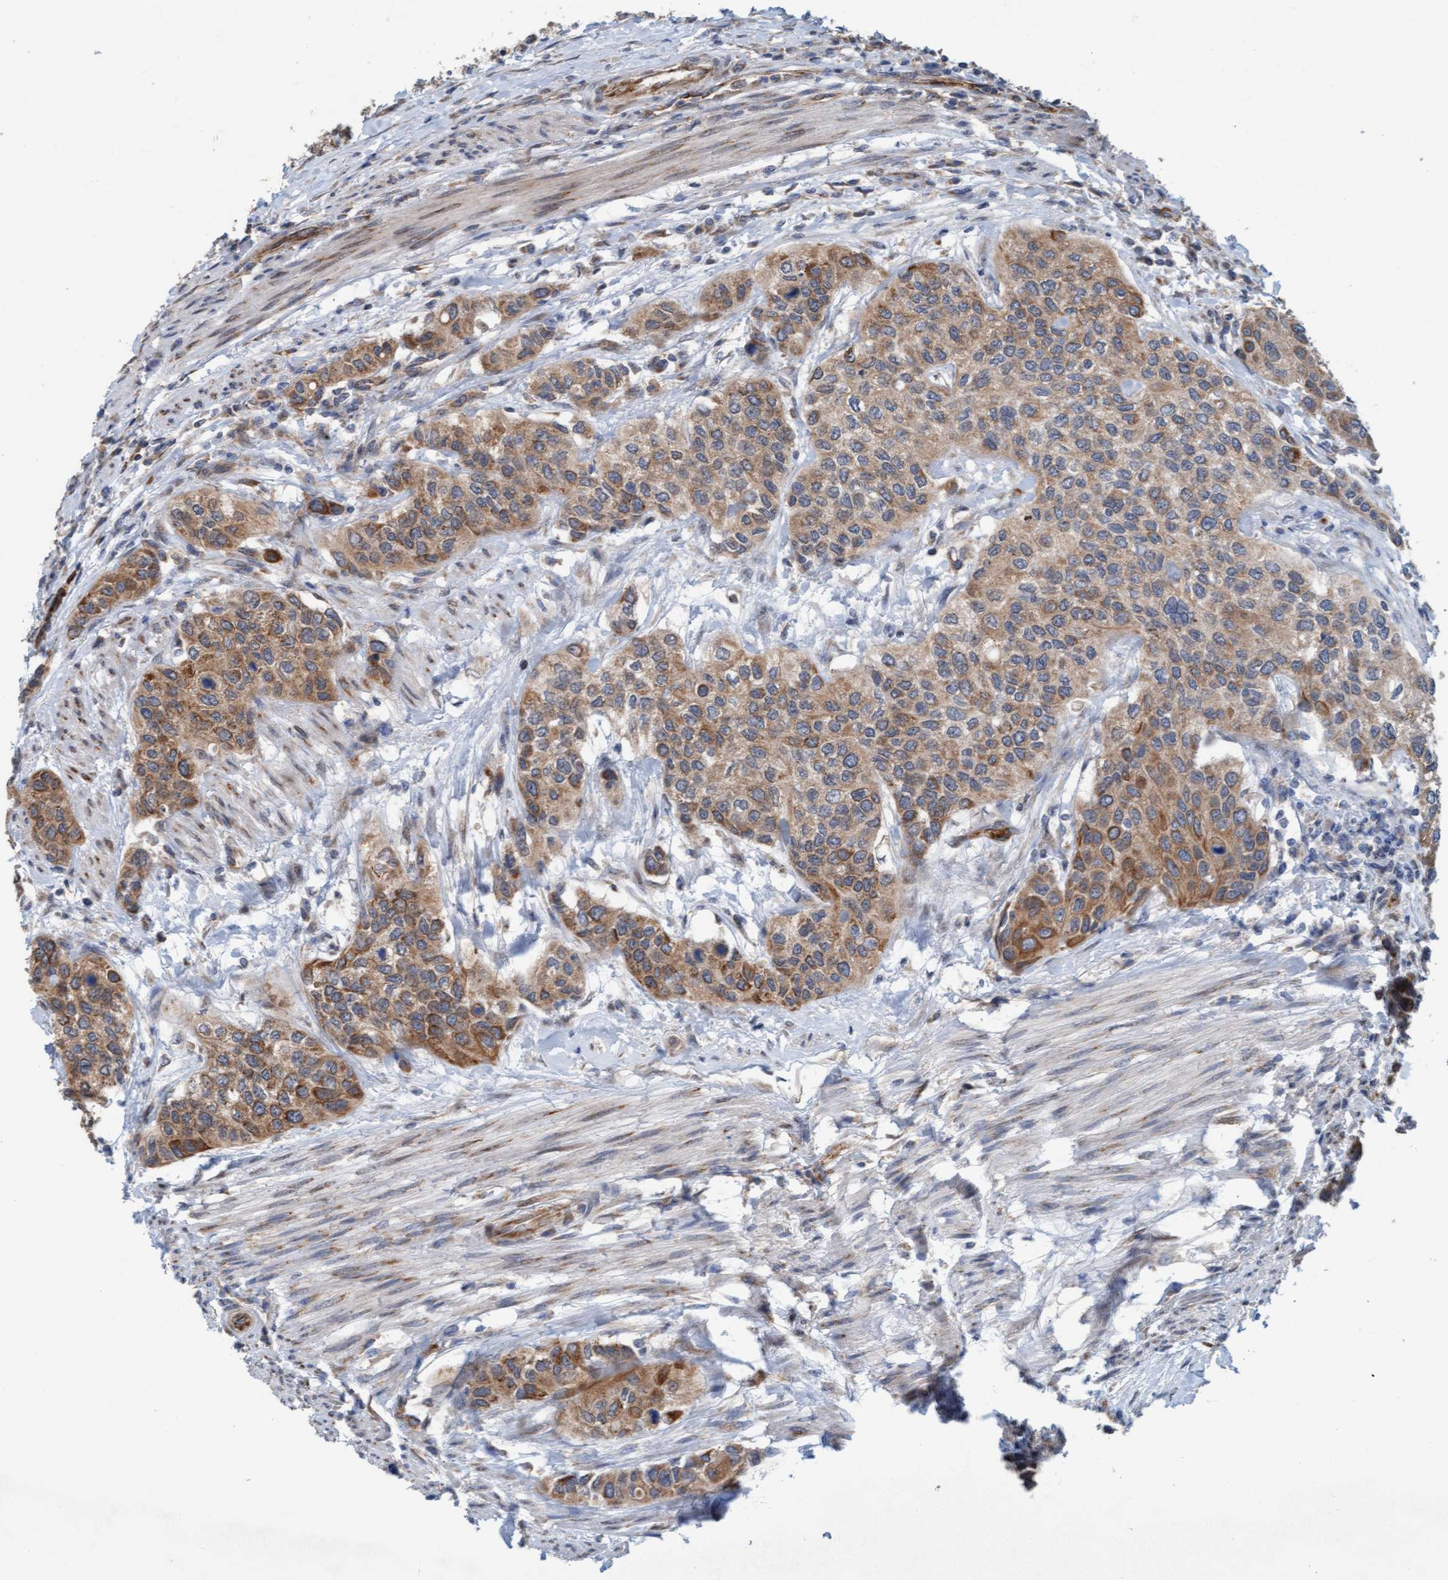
{"staining": {"intensity": "moderate", "quantity": ">75%", "location": "cytoplasmic/membranous"}, "tissue": "urothelial cancer", "cell_type": "Tumor cells", "image_type": "cancer", "snomed": [{"axis": "morphology", "description": "Urothelial carcinoma, High grade"}, {"axis": "topography", "description": "Urinary bladder"}], "caption": "Immunohistochemistry (IHC) image of neoplastic tissue: urothelial carcinoma (high-grade) stained using immunohistochemistry exhibits medium levels of moderate protein expression localized specifically in the cytoplasmic/membranous of tumor cells, appearing as a cytoplasmic/membranous brown color.", "gene": "ZNF566", "patient": {"sex": "female", "age": 56}}